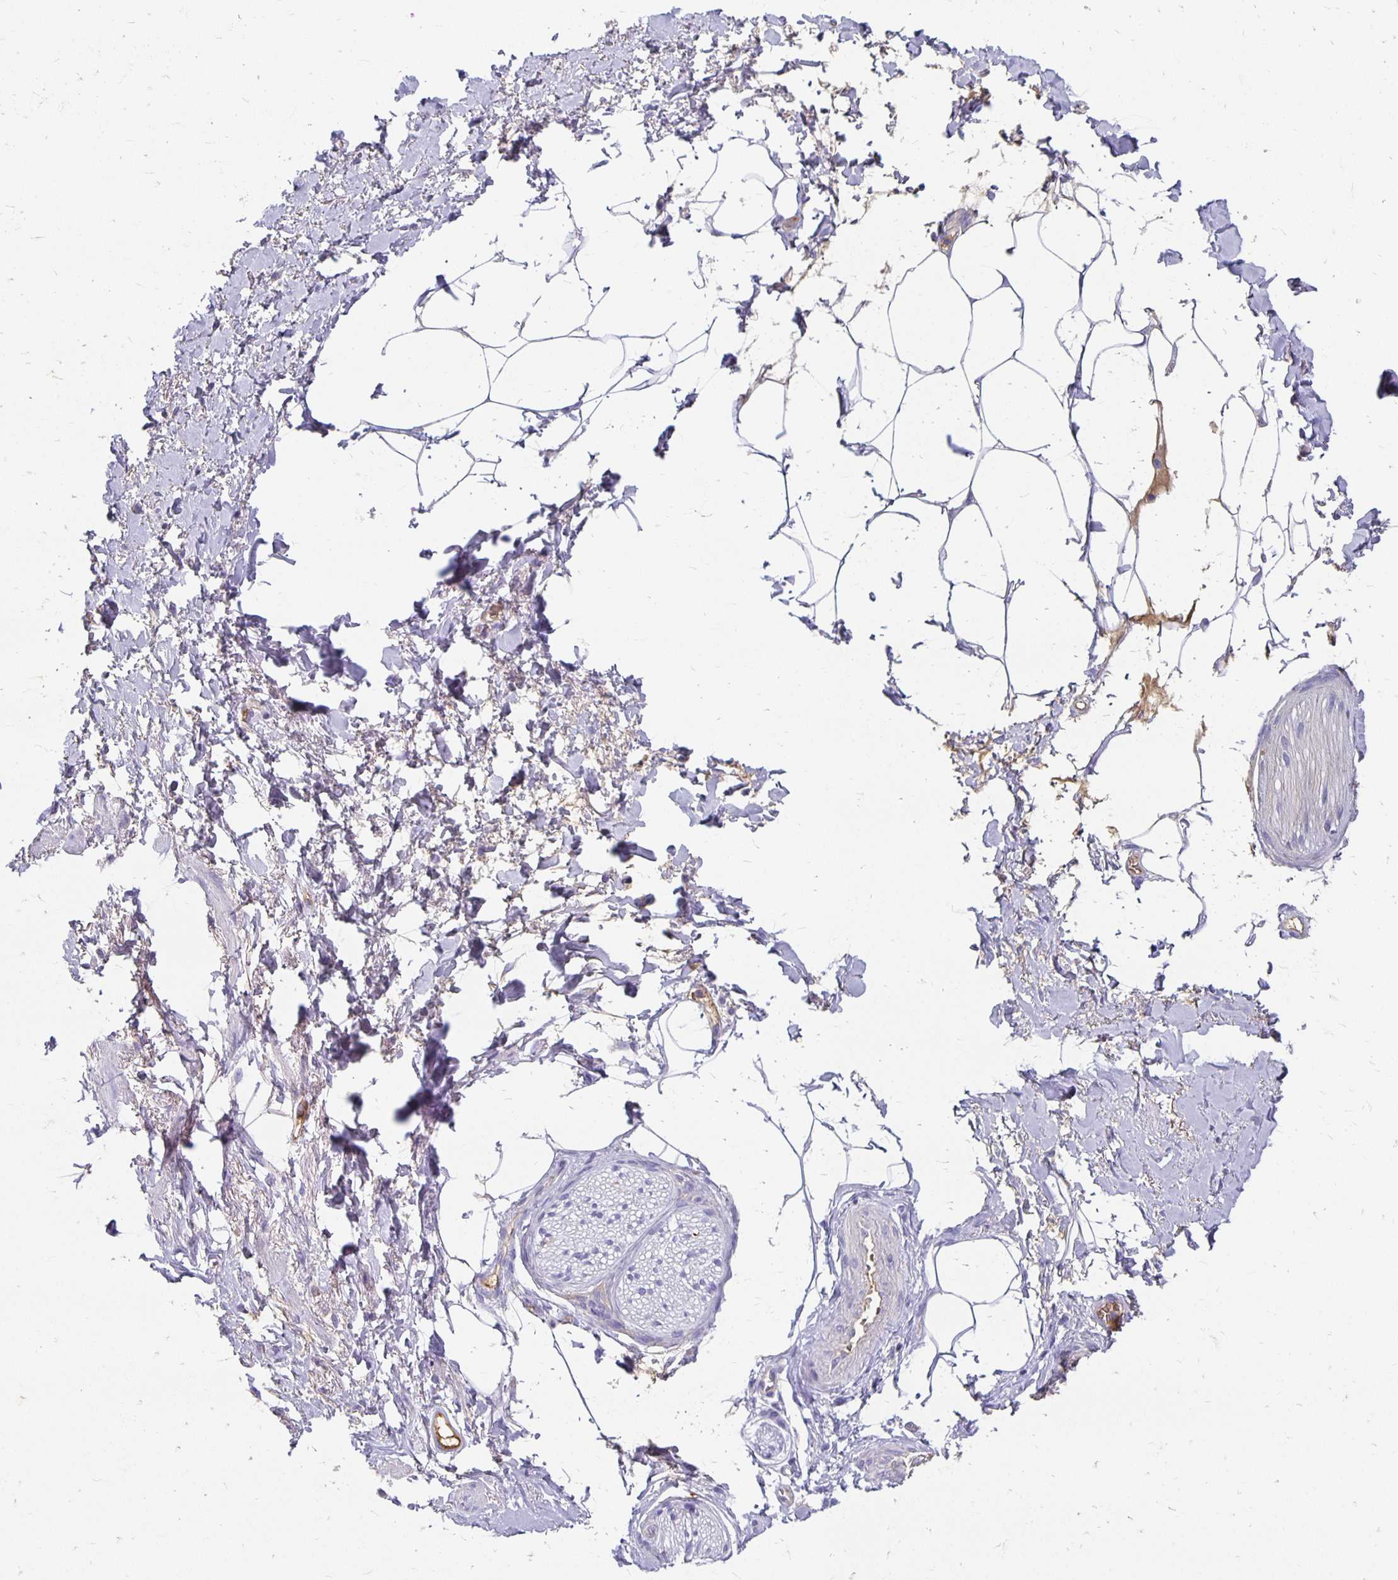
{"staining": {"intensity": "negative", "quantity": "none", "location": "none"}, "tissue": "adipose tissue", "cell_type": "Adipocytes", "image_type": "normal", "snomed": [{"axis": "morphology", "description": "Normal tissue, NOS"}, {"axis": "topography", "description": "Vagina"}, {"axis": "topography", "description": "Peripheral nerve tissue"}], "caption": "Immunohistochemical staining of normal adipose tissue exhibits no significant expression in adipocytes.", "gene": "APOB", "patient": {"sex": "female", "age": 71}}